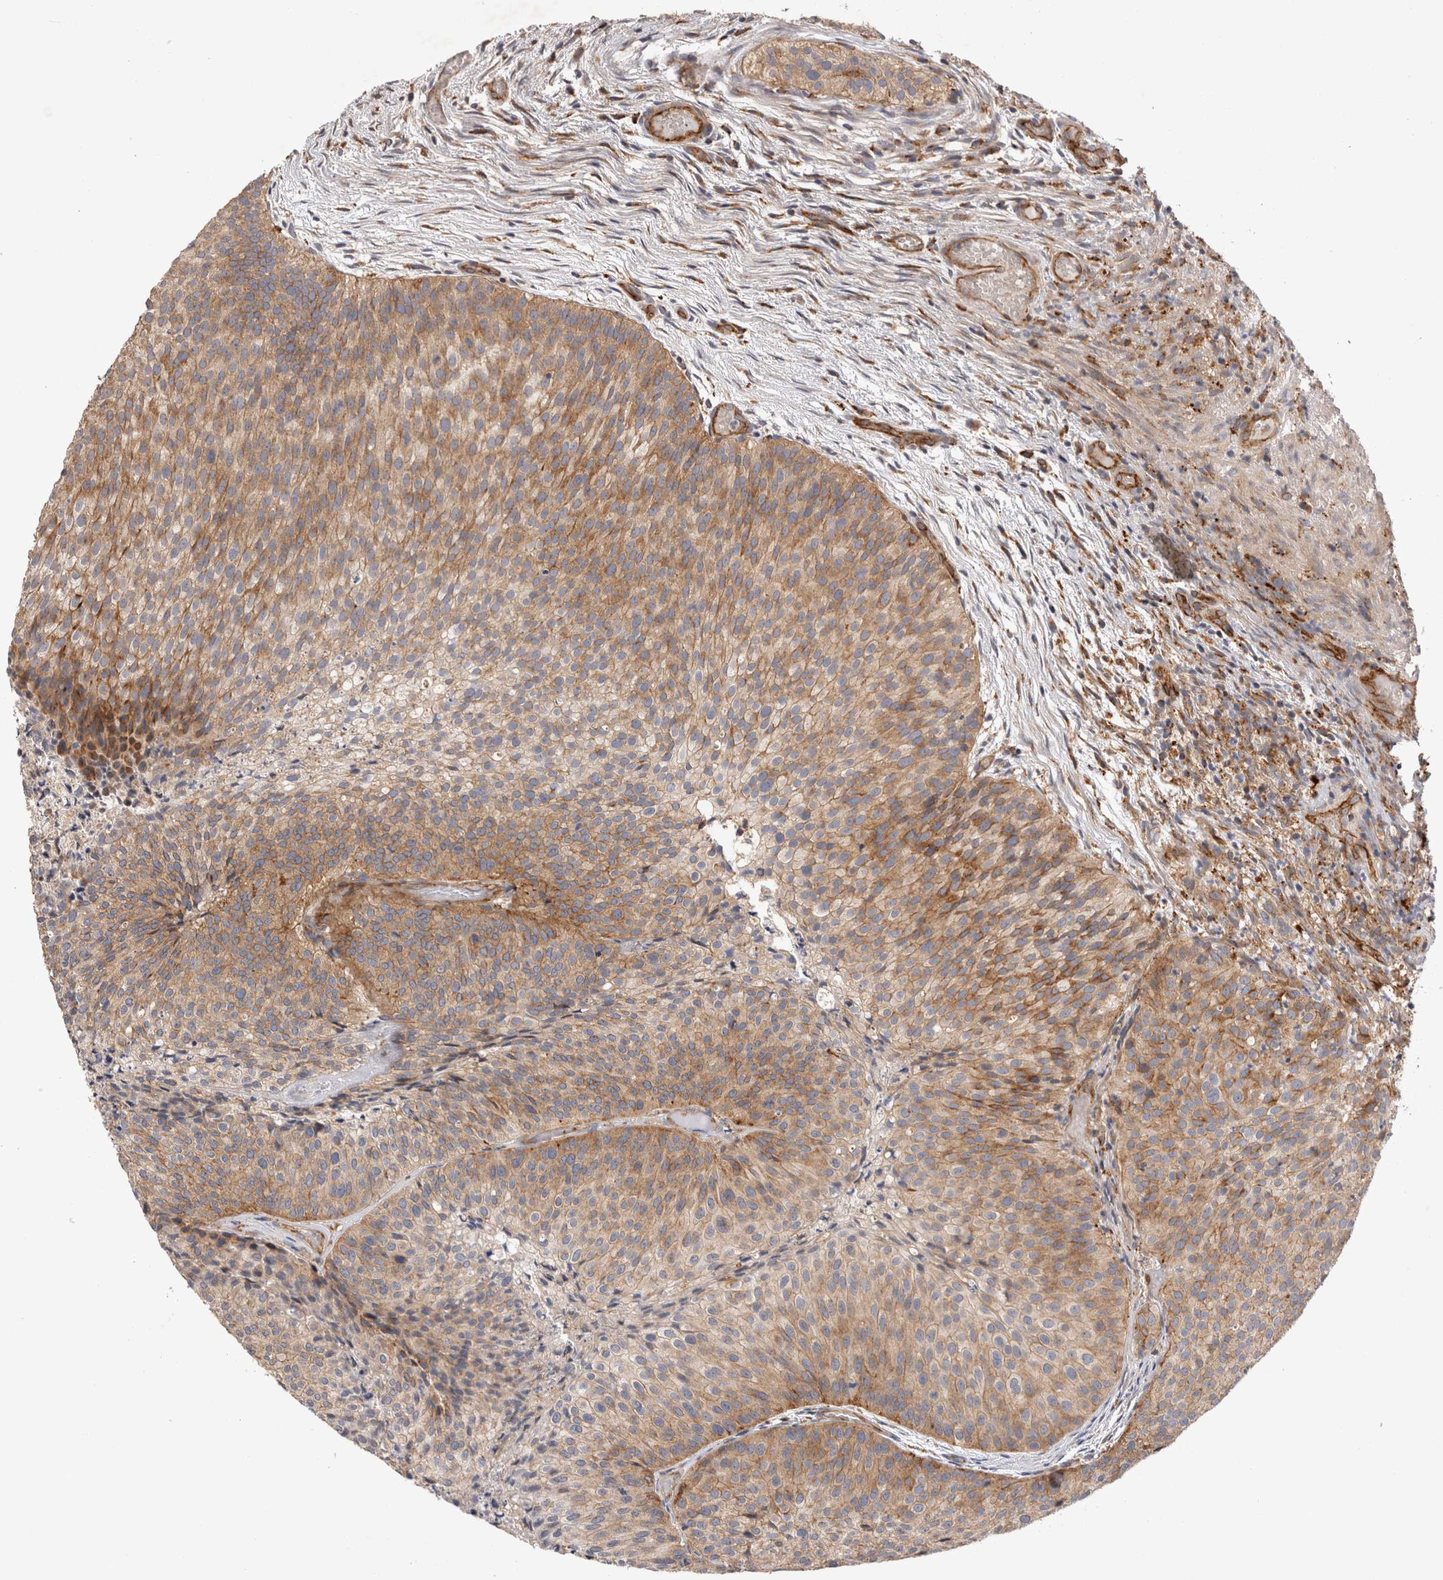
{"staining": {"intensity": "moderate", "quantity": ">75%", "location": "cytoplasmic/membranous"}, "tissue": "urothelial cancer", "cell_type": "Tumor cells", "image_type": "cancer", "snomed": [{"axis": "morphology", "description": "Urothelial carcinoma, Low grade"}, {"axis": "topography", "description": "Urinary bladder"}], "caption": "This photomicrograph shows low-grade urothelial carcinoma stained with IHC to label a protein in brown. The cytoplasmic/membranous of tumor cells show moderate positivity for the protein. Nuclei are counter-stained blue.", "gene": "BNIP2", "patient": {"sex": "male", "age": 86}}